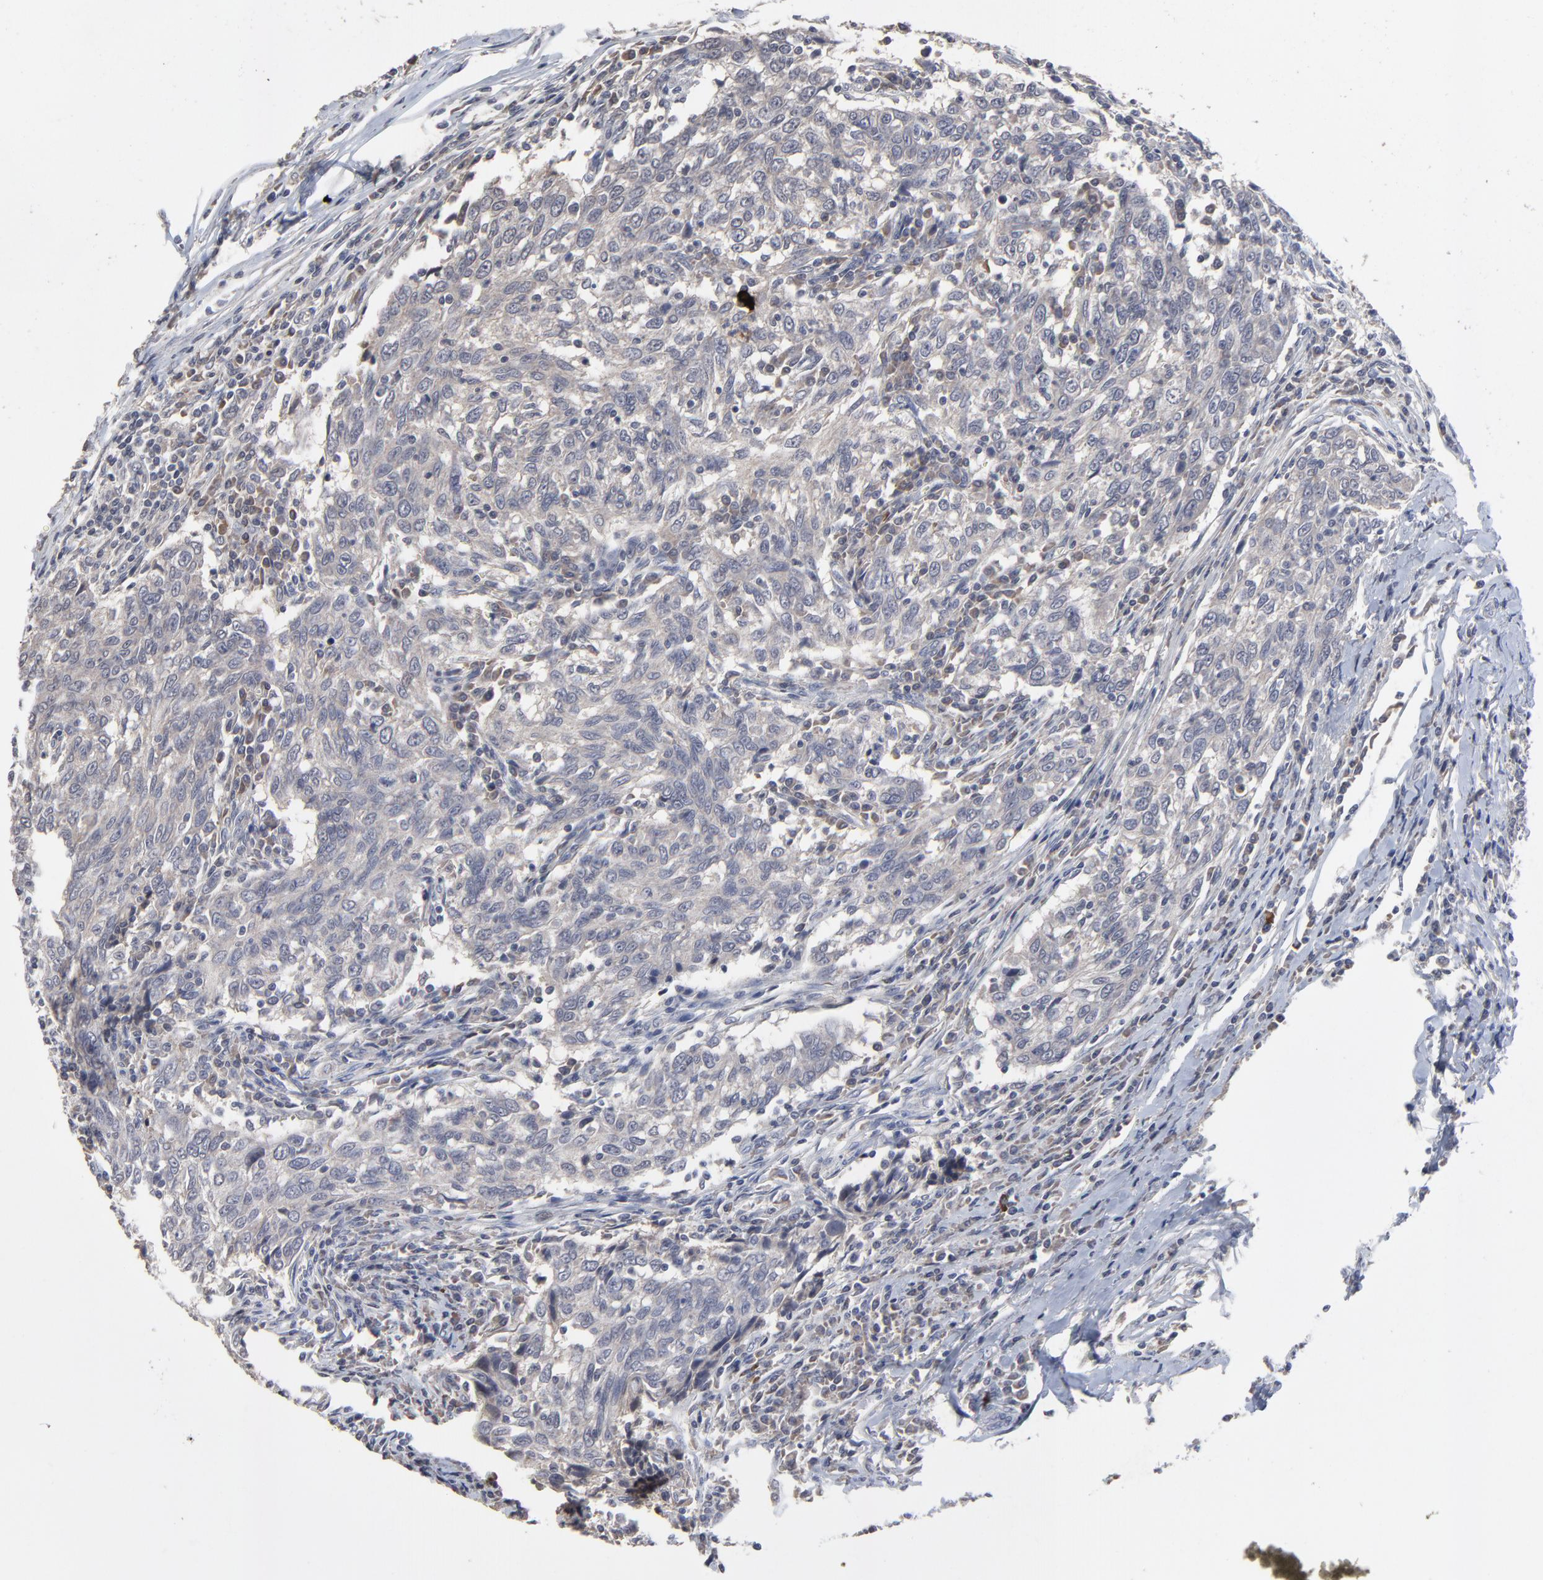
{"staining": {"intensity": "weak", "quantity": ">75%", "location": "cytoplasmic/membranous"}, "tissue": "breast cancer", "cell_type": "Tumor cells", "image_type": "cancer", "snomed": [{"axis": "morphology", "description": "Duct carcinoma"}, {"axis": "topography", "description": "Breast"}], "caption": "Breast cancer tissue displays weak cytoplasmic/membranous positivity in approximately >75% of tumor cells", "gene": "VPREB3", "patient": {"sex": "female", "age": 50}}